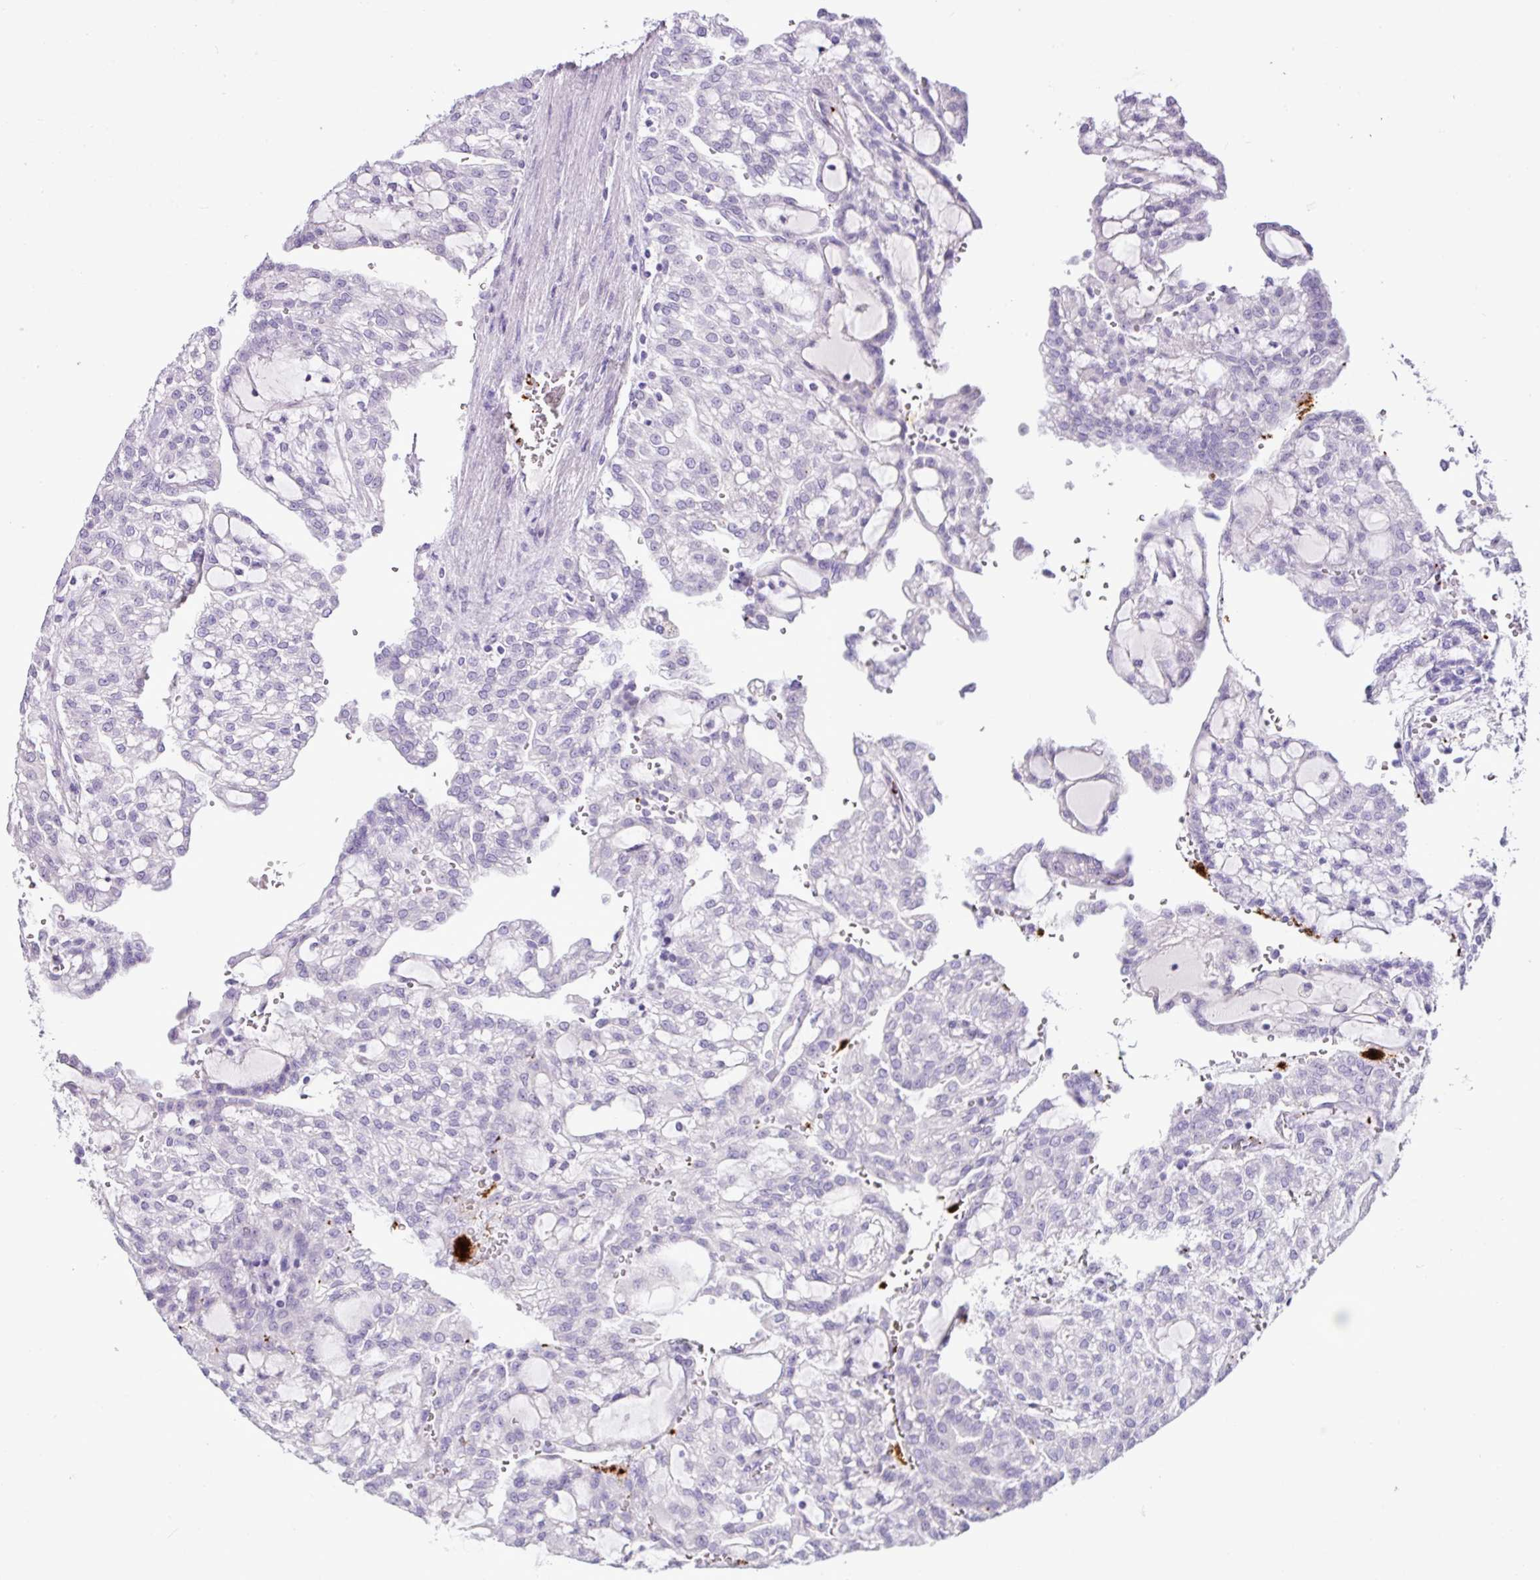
{"staining": {"intensity": "negative", "quantity": "none", "location": "none"}, "tissue": "renal cancer", "cell_type": "Tumor cells", "image_type": "cancer", "snomed": [{"axis": "morphology", "description": "Adenocarcinoma, NOS"}, {"axis": "topography", "description": "Kidney"}], "caption": "A high-resolution image shows immunohistochemistry (IHC) staining of renal adenocarcinoma, which exhibits no significant expression in tumor cells.", "gene": "CMTM5", "patient": {"sex": "male", "age": 63}}